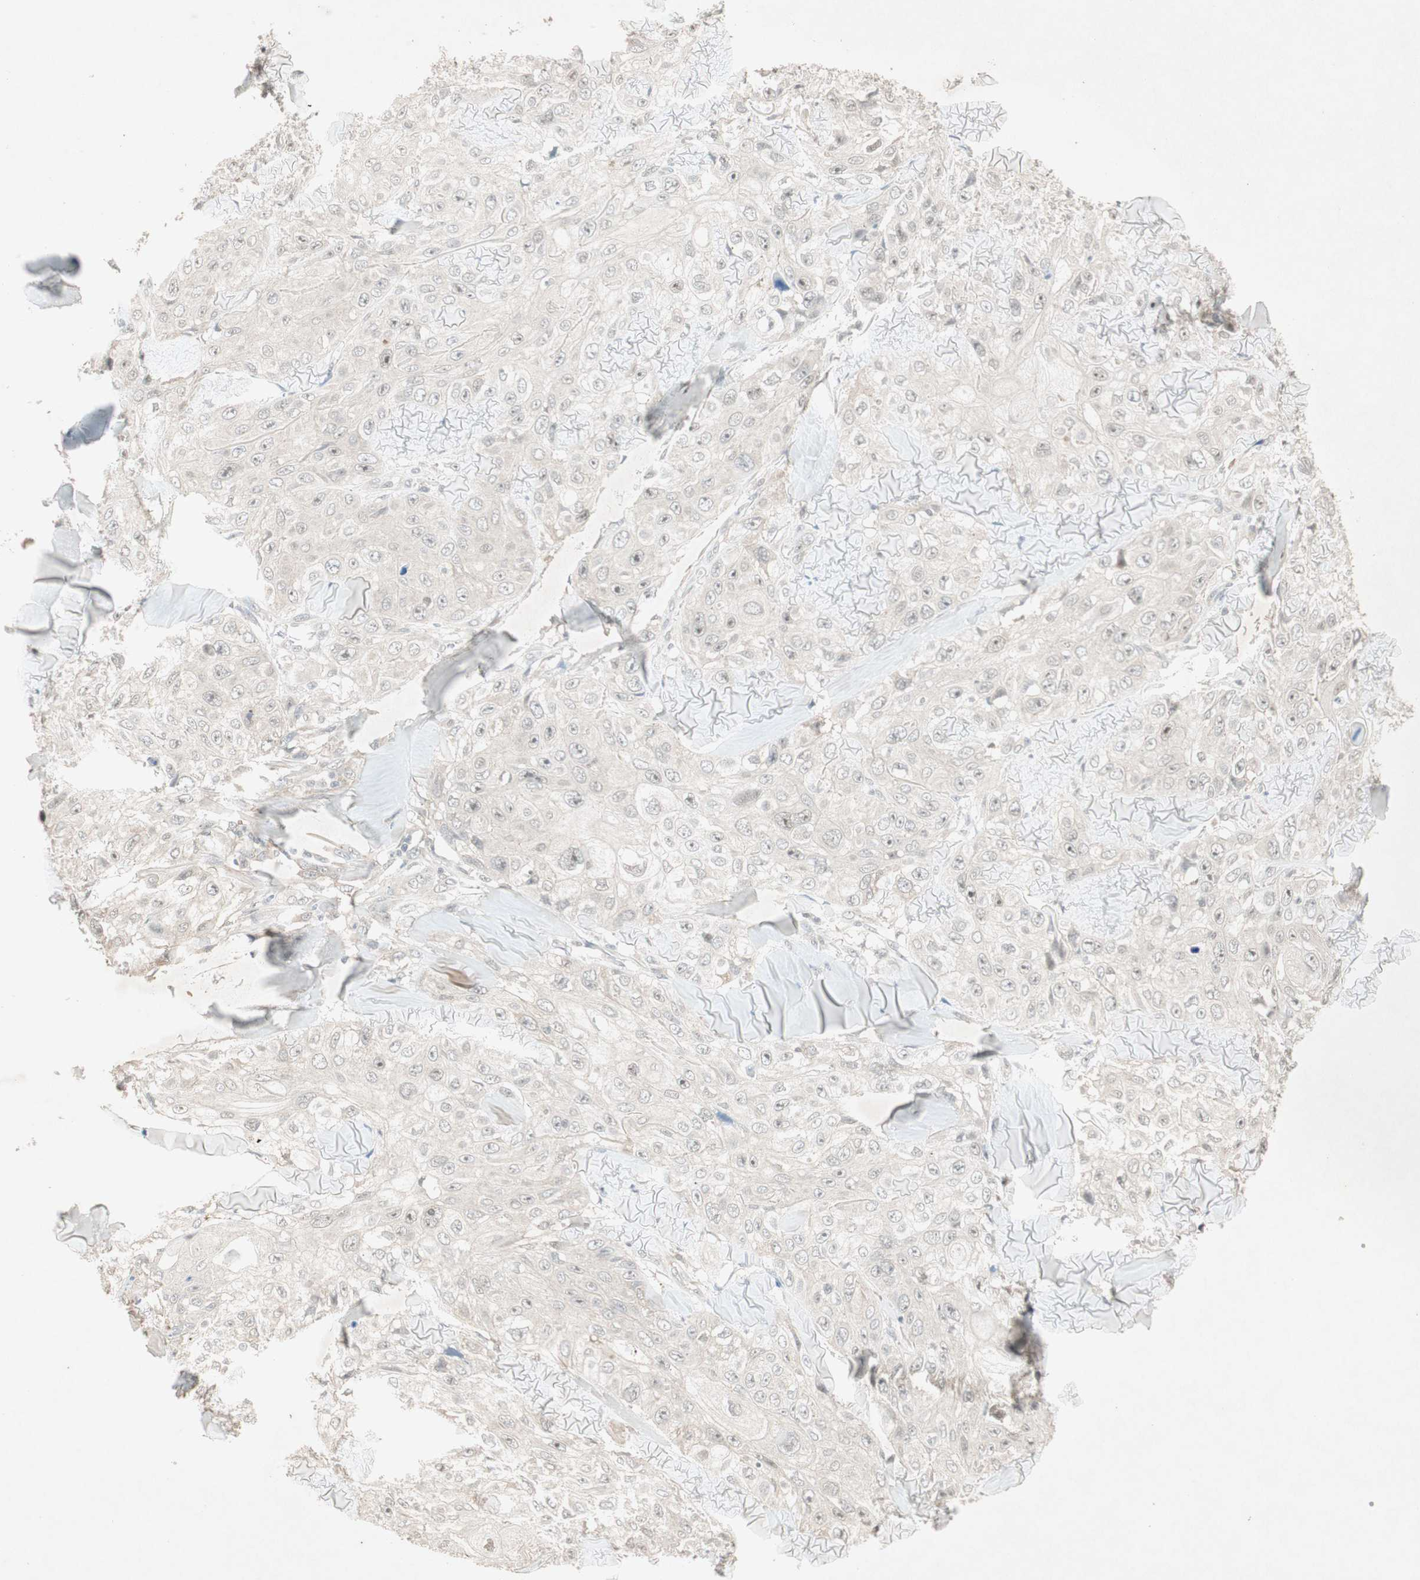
{"staining": {"intensity": "negative", "quantity": "none", "location": "none"}, "tissue": "skin cancer", "cell_type": "Tumor cells", "image_type": "cancer", "snomed": [{"axis": "morphology", "description": "Squamous cell carcinoma, NOS"}, {"axis": "topography", "description": "Skin"}], "caption": "High power microscopy image of an immunohistochemistry (IHC) micrograph of skin cancer, revealing no significant positivity in tumor cells. Brightfield microscopy of immunohistochemistry (IHC) stained with DAB (3,3'-diaminobenzidine) (brown) and hematoxylin (blue), captured at high magnification.", "gene": "RNGTT", "patient": {"sex": "male", "age": 86}}